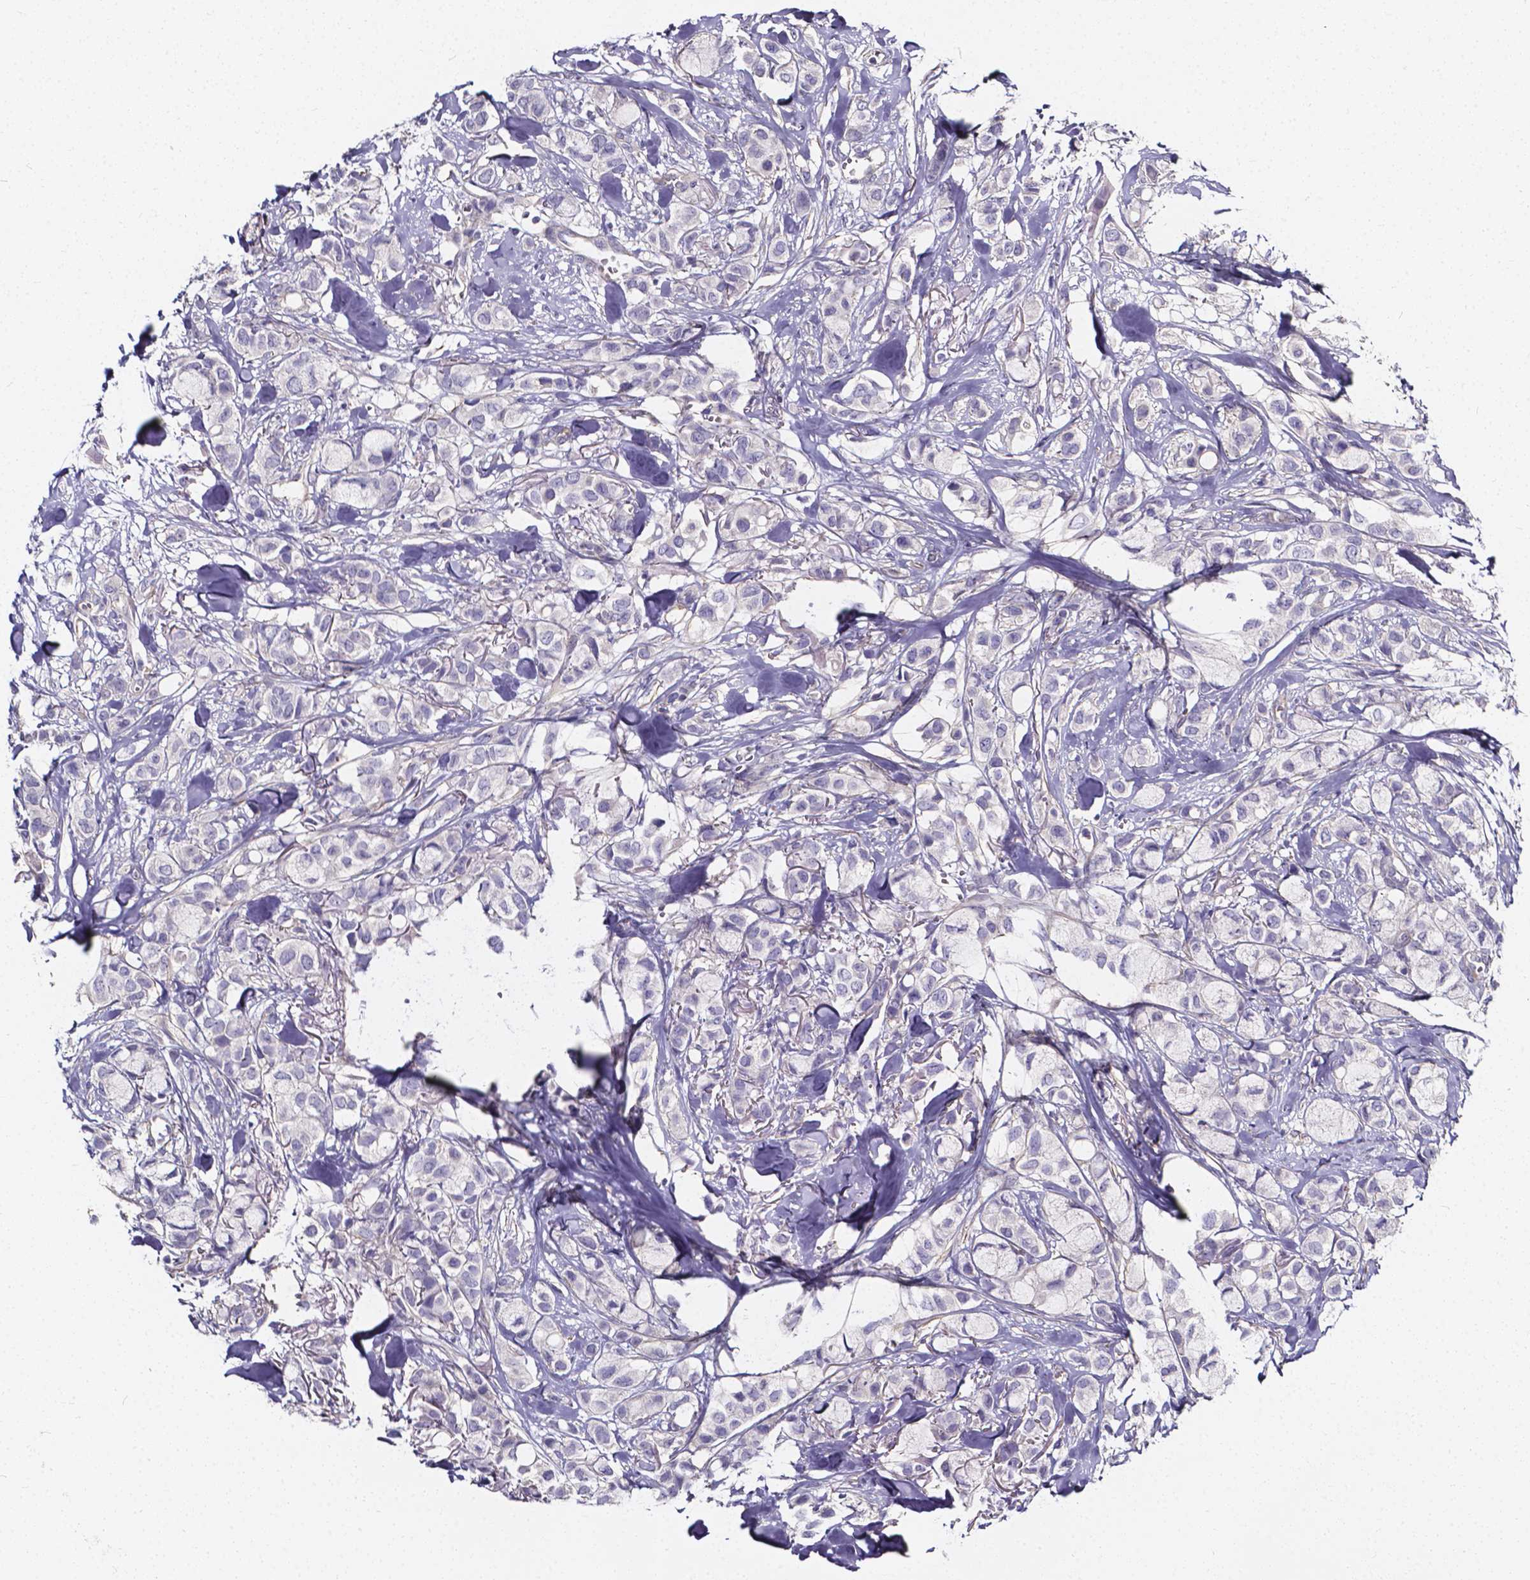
{"staining": {"intensity": "negative", "quantity": "none", "location": "none"}, "tissue": "breast cancer", "cell_type": "Tumor cells", "image_type": "cancer", "snomed": [{"axis": "morphology", "description": "Duct carcinoma"}, {"axis": "topography", "description": "Breast"}], "caption": "This is an immunohistochemistry (IHC) photomicrograph of human breast infiltrating ductal carcinoma. There is no expression in tumor cells.", "gene": "CACNG8", "patient": {"sex": "female", "age": 85}}